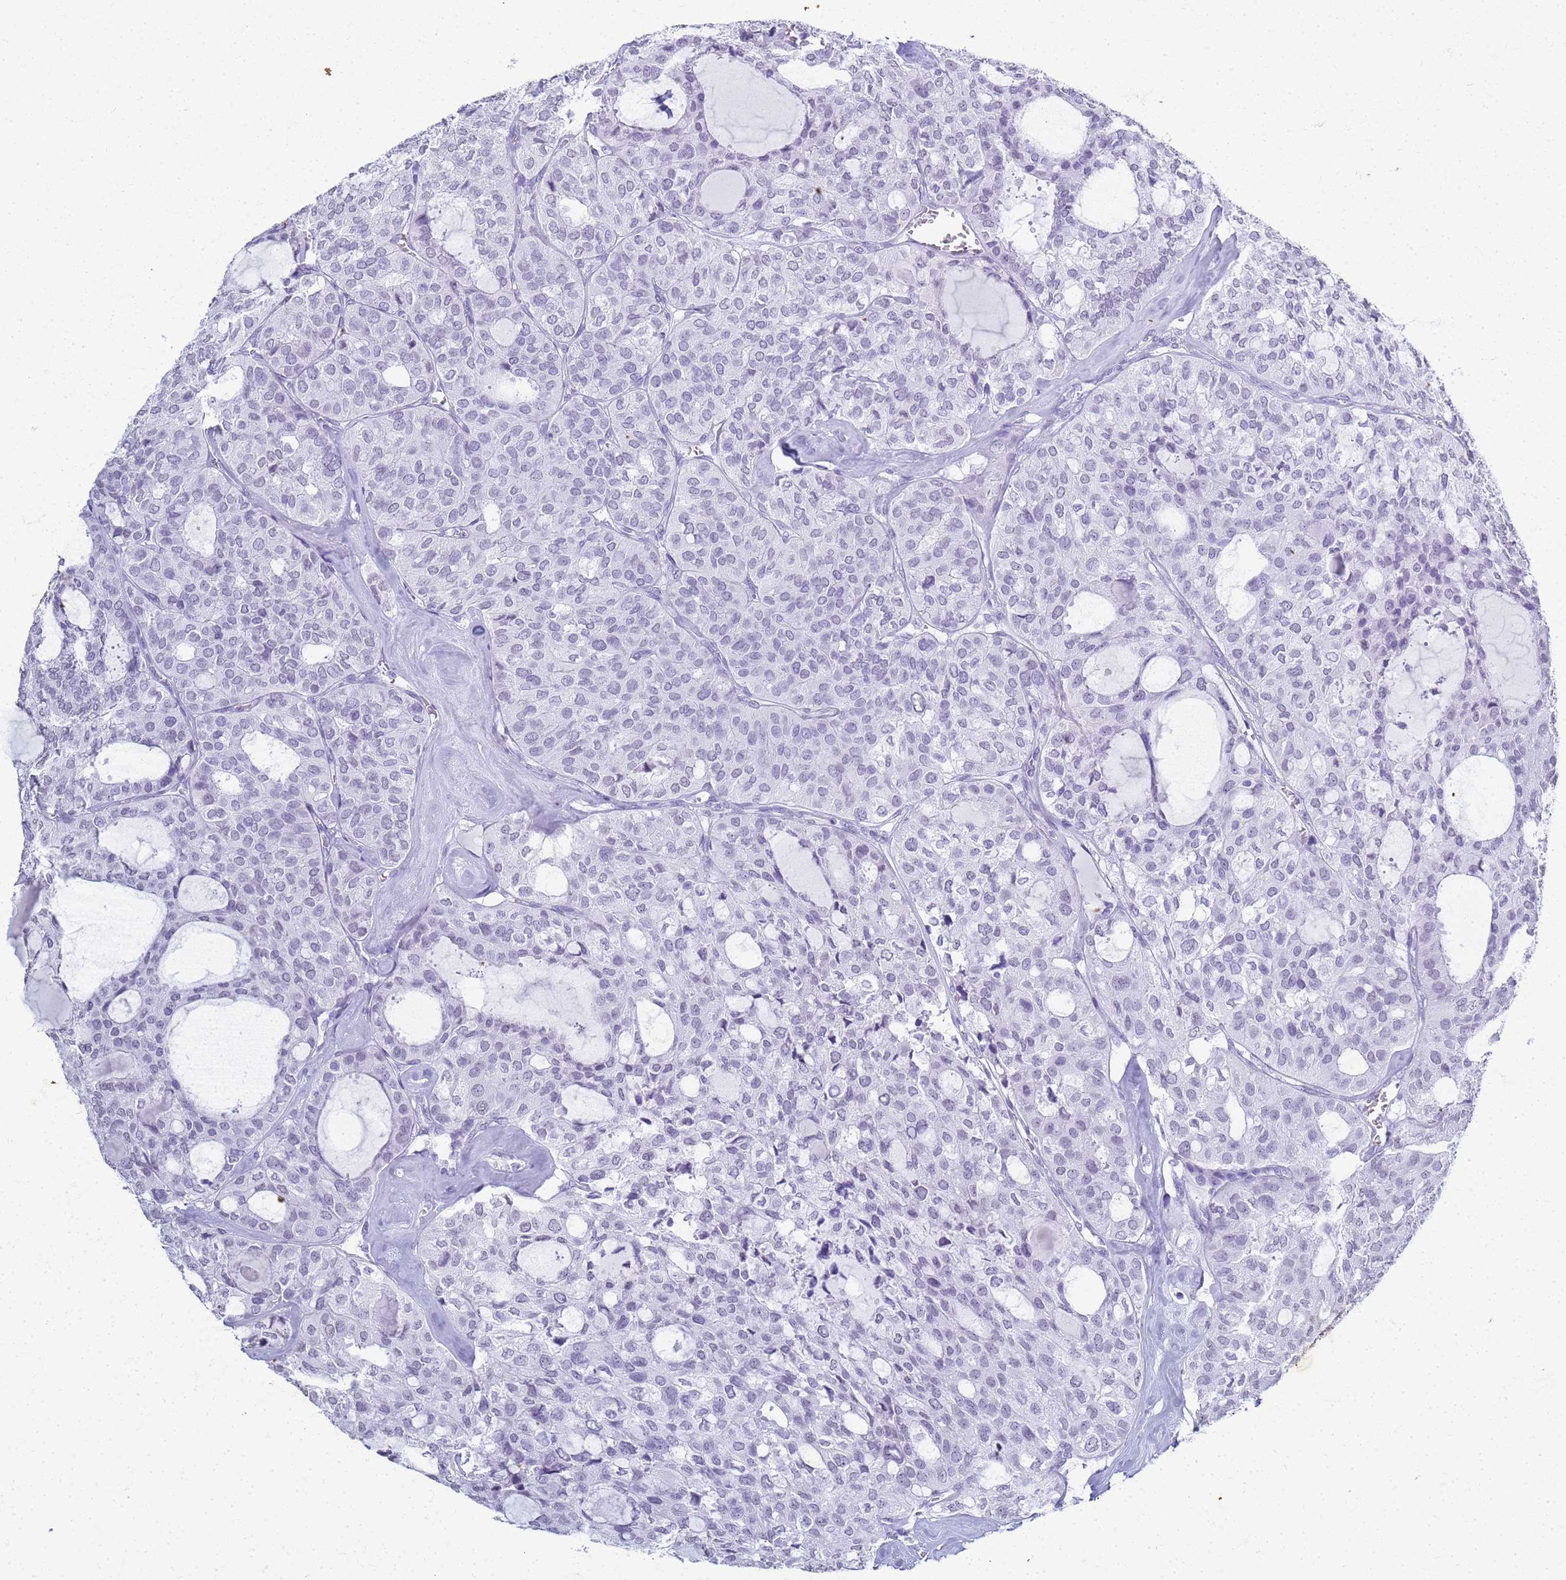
{"staining": {"intensity": "negative", "quantity": "none", "location": "none"}, "tissue": "thyroid cancer", "cell_type": "Tumor cells", "image_type": "cancer", "snomed": [{"axis": "morphology", "description": "Follicular adenoma carcinoma, NOS"}, {"axis": "topography", "description": "Thyroid gland"}], "caption": "Tumor cells show no significant protein staining in thyroid follicular adenoma carcinoma. Brightfield microscopy of IHC stained with DAB (brown) and hematoxylin (blue), captured at high magnification.", "gene": "SLC7A9", "patient": {"sex": "male", "age": 75}}